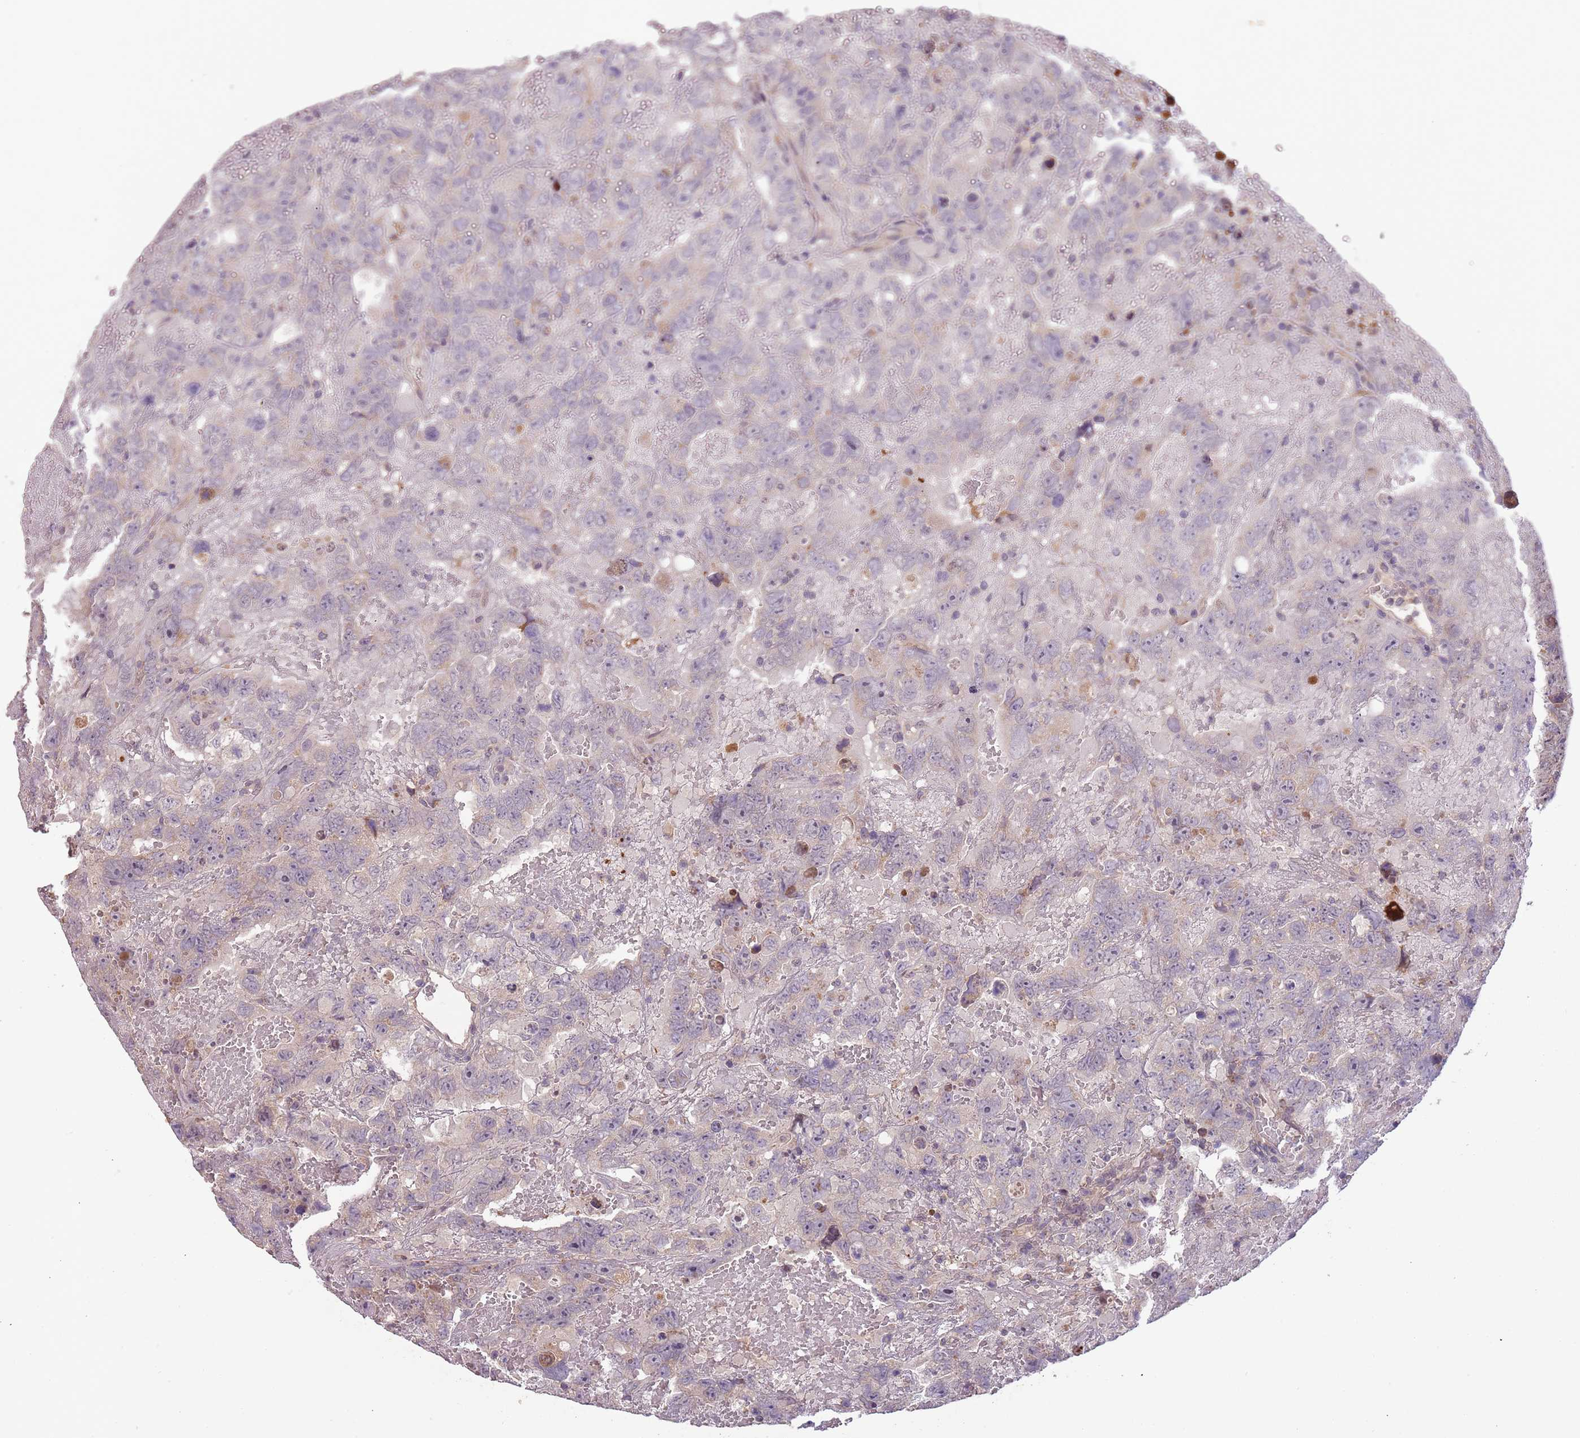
{"staining": {"intensity": "negative", "quantity": "none", "location": "none"}, "tissue": "testis cancer", "cell_type": "Tumor cells", "image_type": "cancer", "snomed": [{"axis": "morphology", "description": "Carcinoma, Embryonal, NOS"}, {"axis": "topography", "description": "Testis"}], "caption": "Immunohistochemistry histopathology image of testis embryonal carcinoma stained for a protein (brown), which exhibits no staining in tumor cells.", "gene": "FECH", "patient": {"sex": "male", "age": 45}}